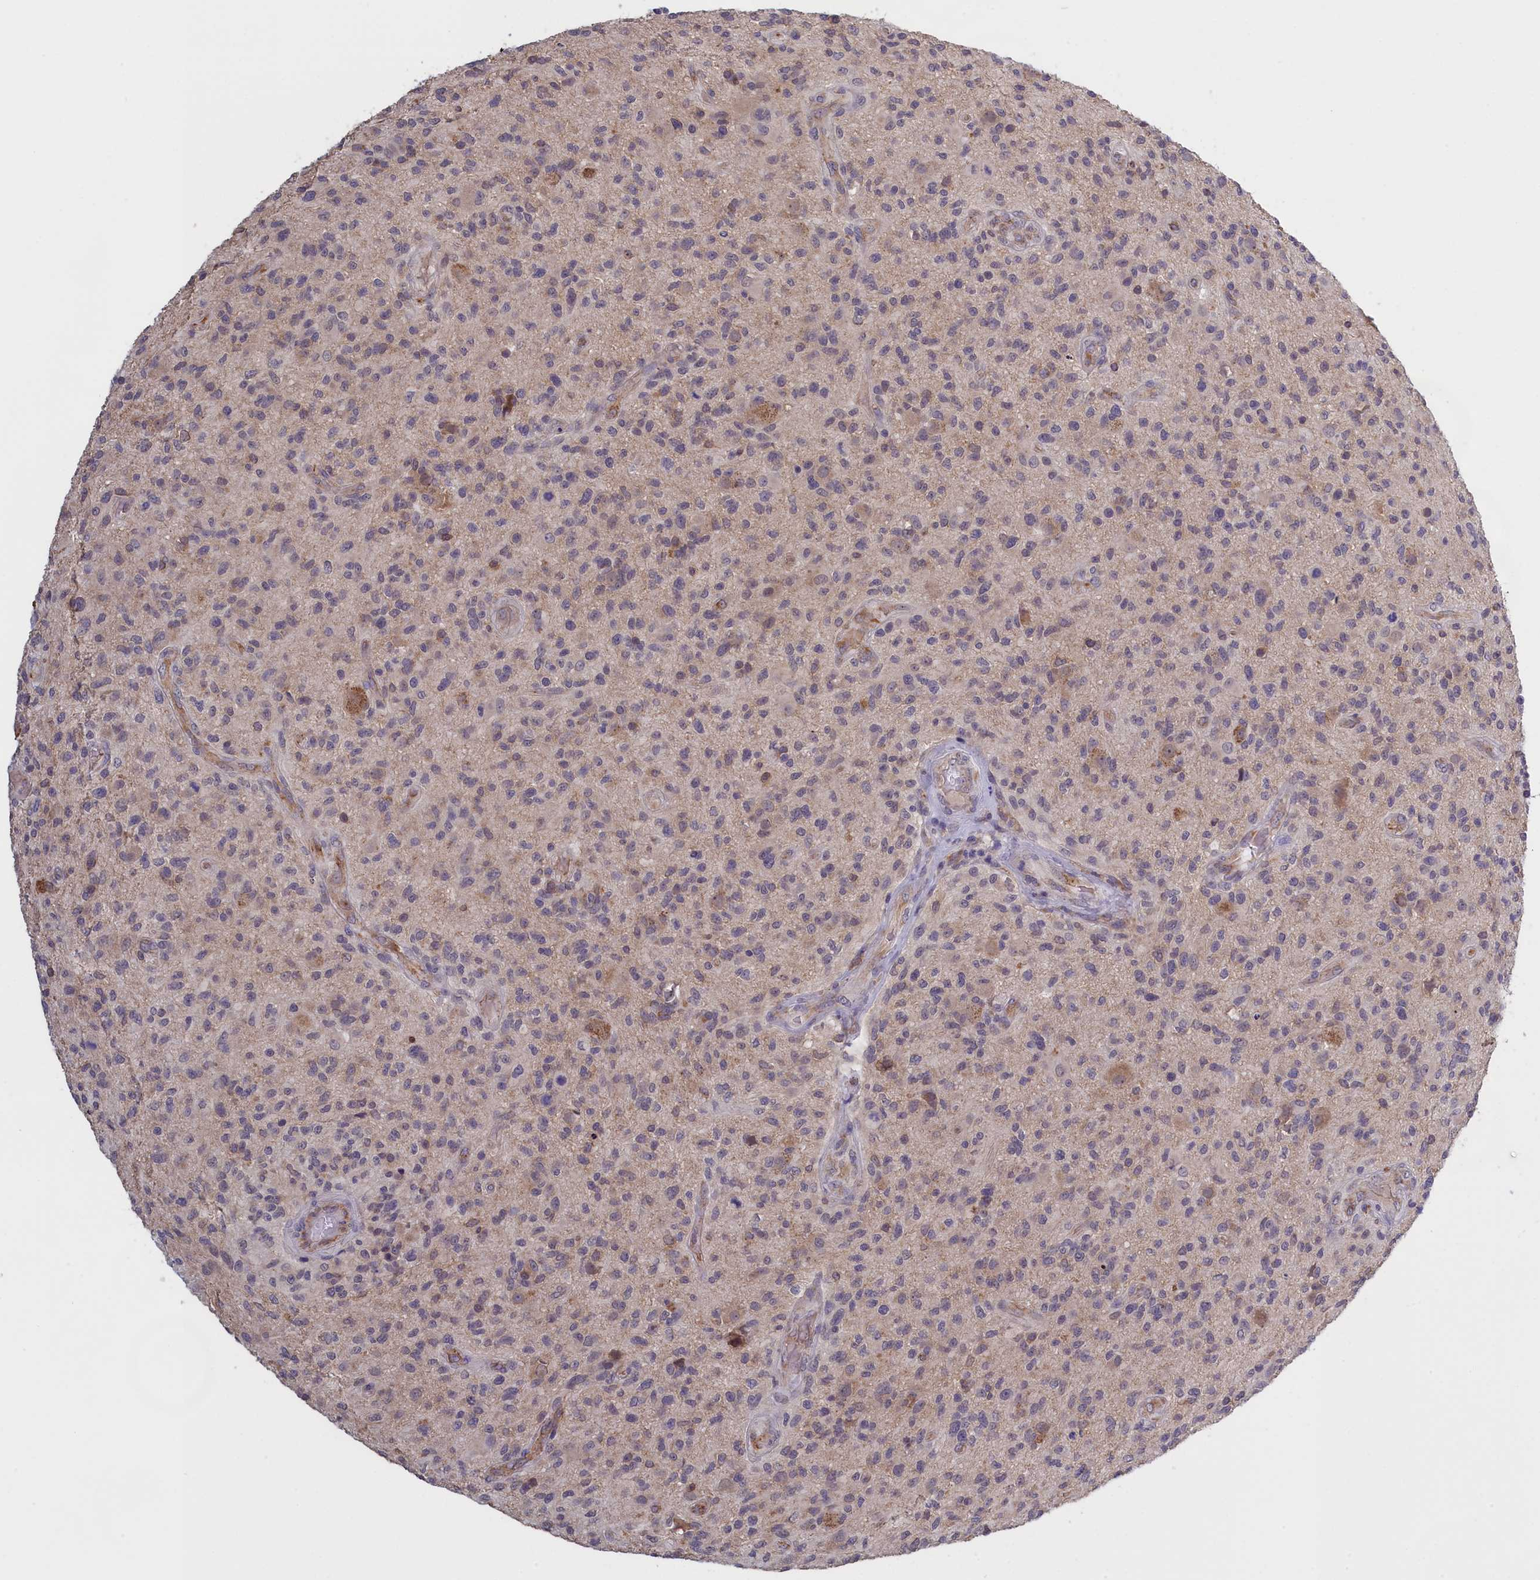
{"staining": {"intensity": "negative", "quantity": "none", "location": "none"}, "tissue": "glioma", "cell_type": "Tumor cells", "image_type": "cancer", "snomed": [{"axis": "morphology", "description": "Glioma, malignant, High grade"}, {"axis": "topography", "description": "Brain"}], "caption": "Human glioma stained for a protein using immunohistochemistry (IHC) demonstrates no expression in tumor cells.", "gene": "COL19A1", "patient": {"sex": "male", "age": 47}}